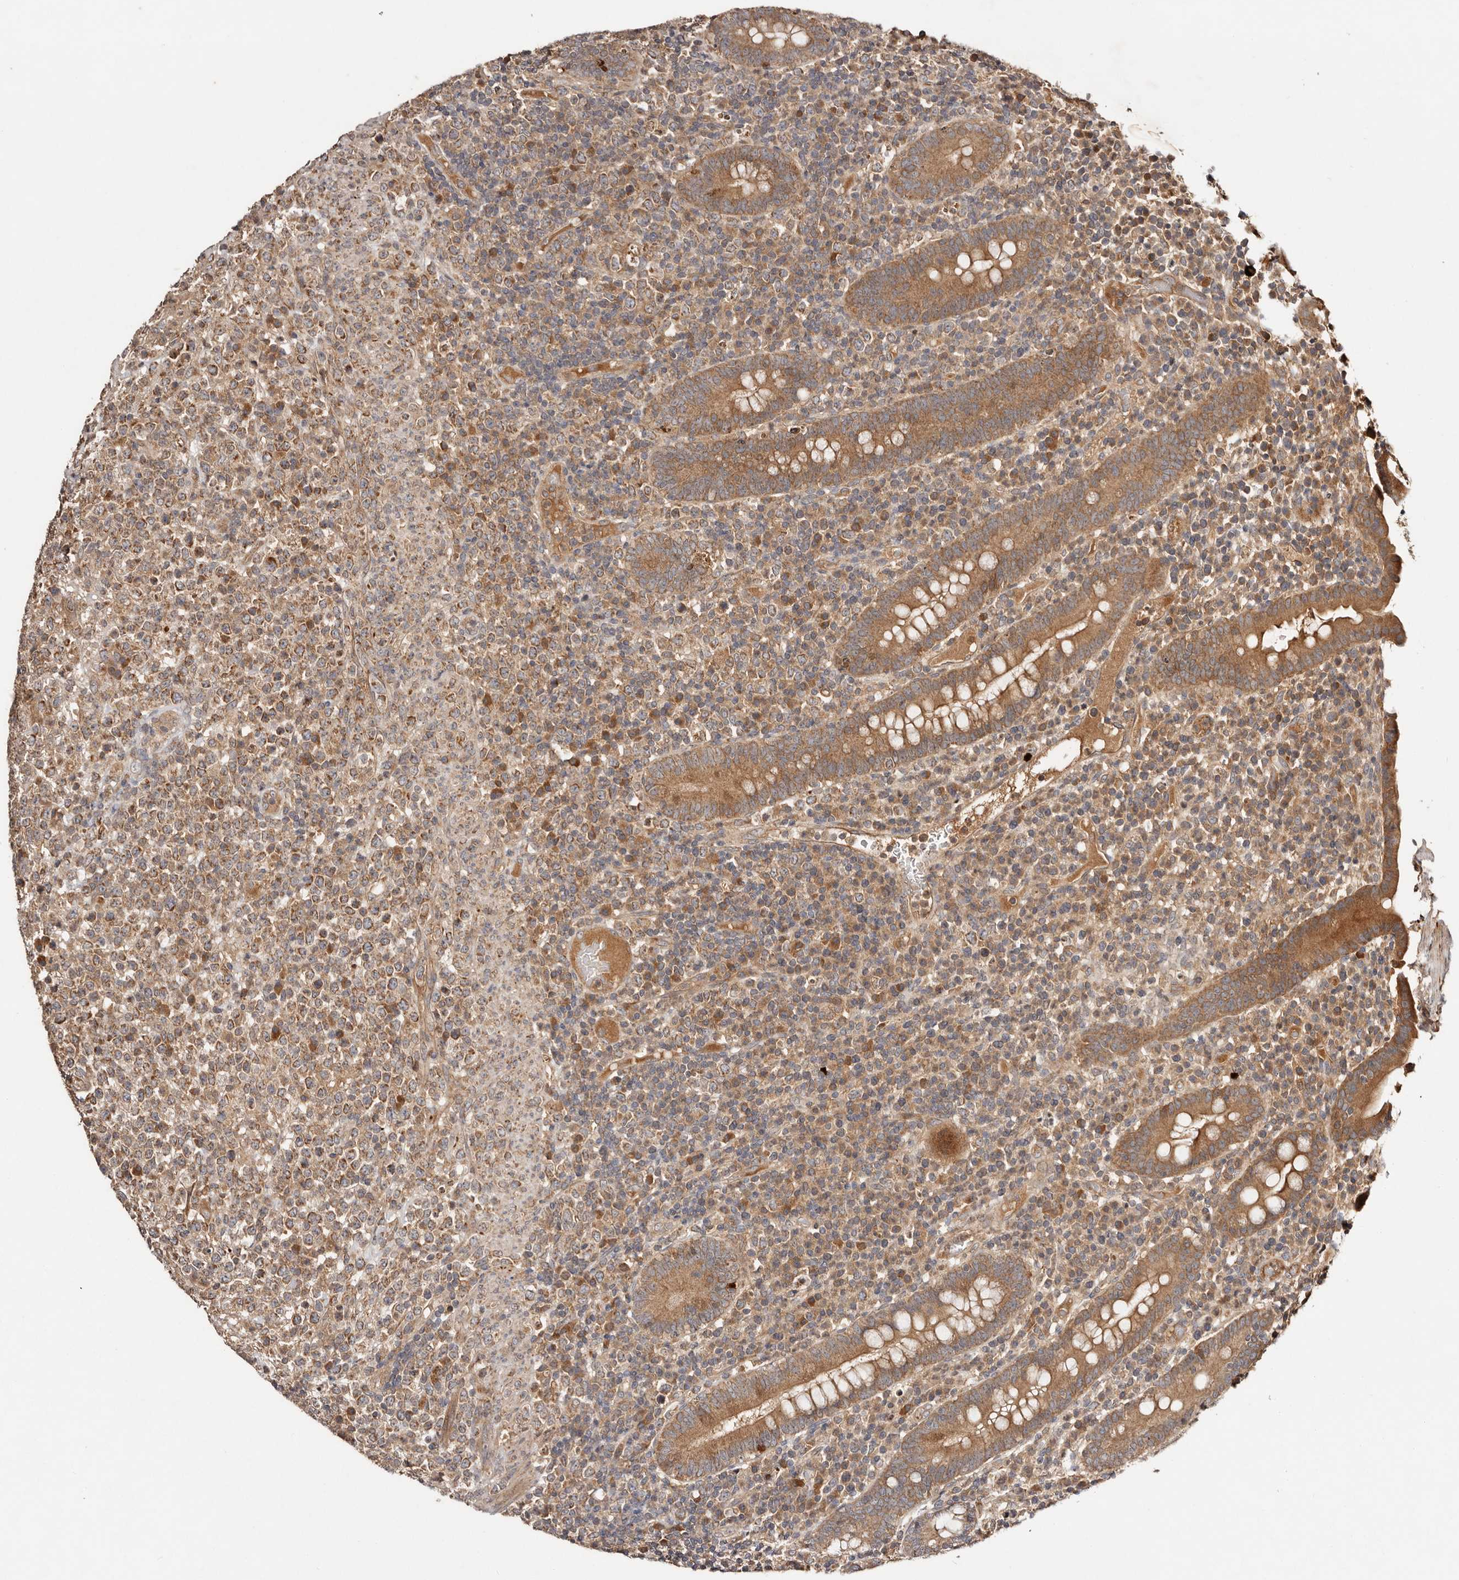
{"staining": {"intensity": "moderate", "quantity": ">75%", "location": "cytoplasmic/membranous"}, "tissue": "lymphoma", "cell_type": "Tumor cells", "image_type": "cancer", "snomed": [{"axis": "morphology", "description": "Malignant lymphoma, non-Hodgkin's type, High grade"}, {"axis": "topography", "description": "Colon"}], "caption": "A micrograph of human high-grade malignant lymphoma, non-Hodgkin's type stained for a protein reveals moderate cytoplasmic/membranous brown staining in tumor cells.", "gene": "PKIB", "patient": {"sex": "female", "age": 53}}